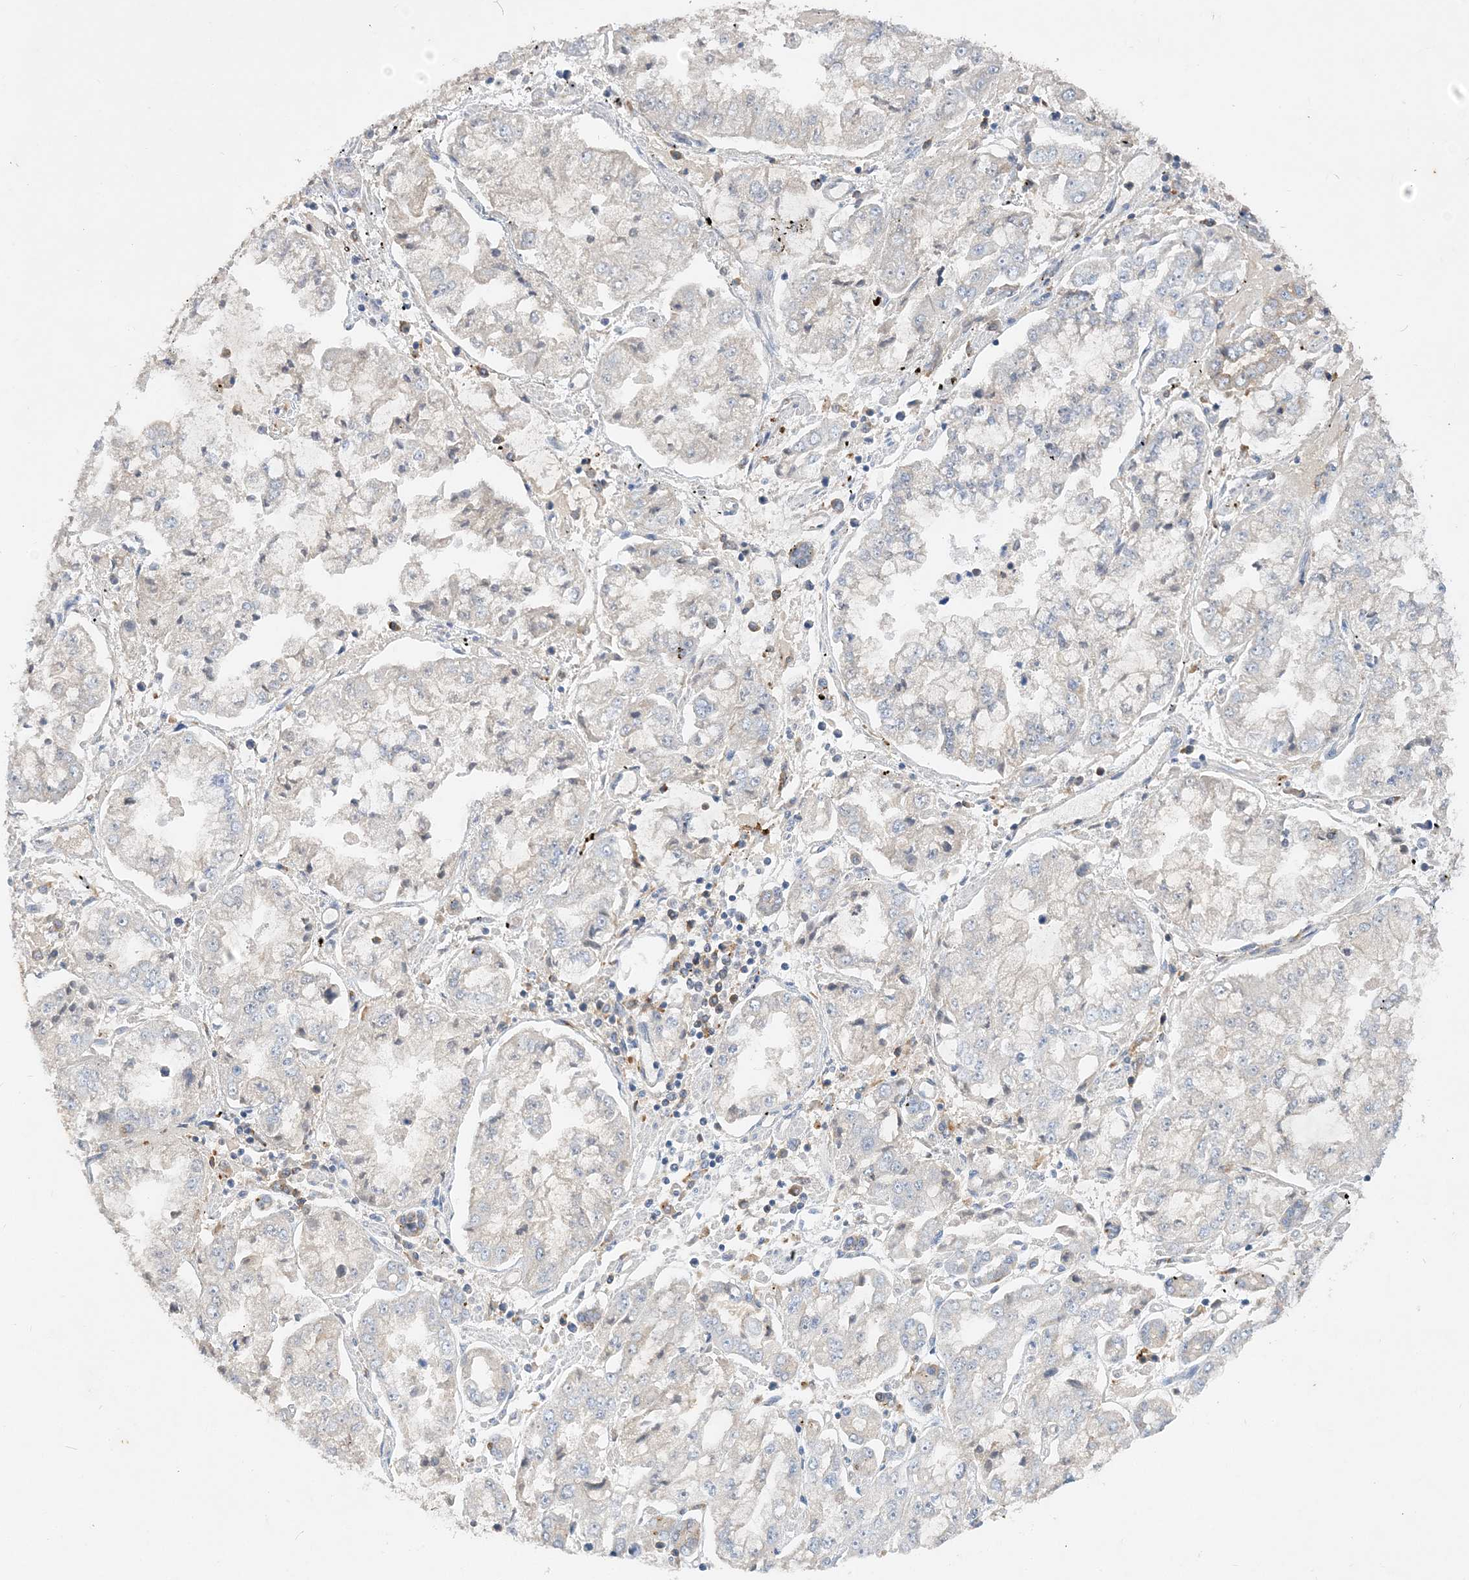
{"staining": {"intensity": "negative", "quantity": "none", "location": "none"}, "tissue": "stomach cancer", "cell_type": "Tumor cells", "image_type": "cancer", "snomed": [{"axis": "morphology", "description": "Adenocarcinoma, NOS"}, {"axis": "topography", "description": "Stomach"}], "caption": "IHC of human stomach cancer (adenocarcinoma) displays no expression in tumor cells.", "gene": "GRINA", "patient": {"sex": "male", "age": 76}}